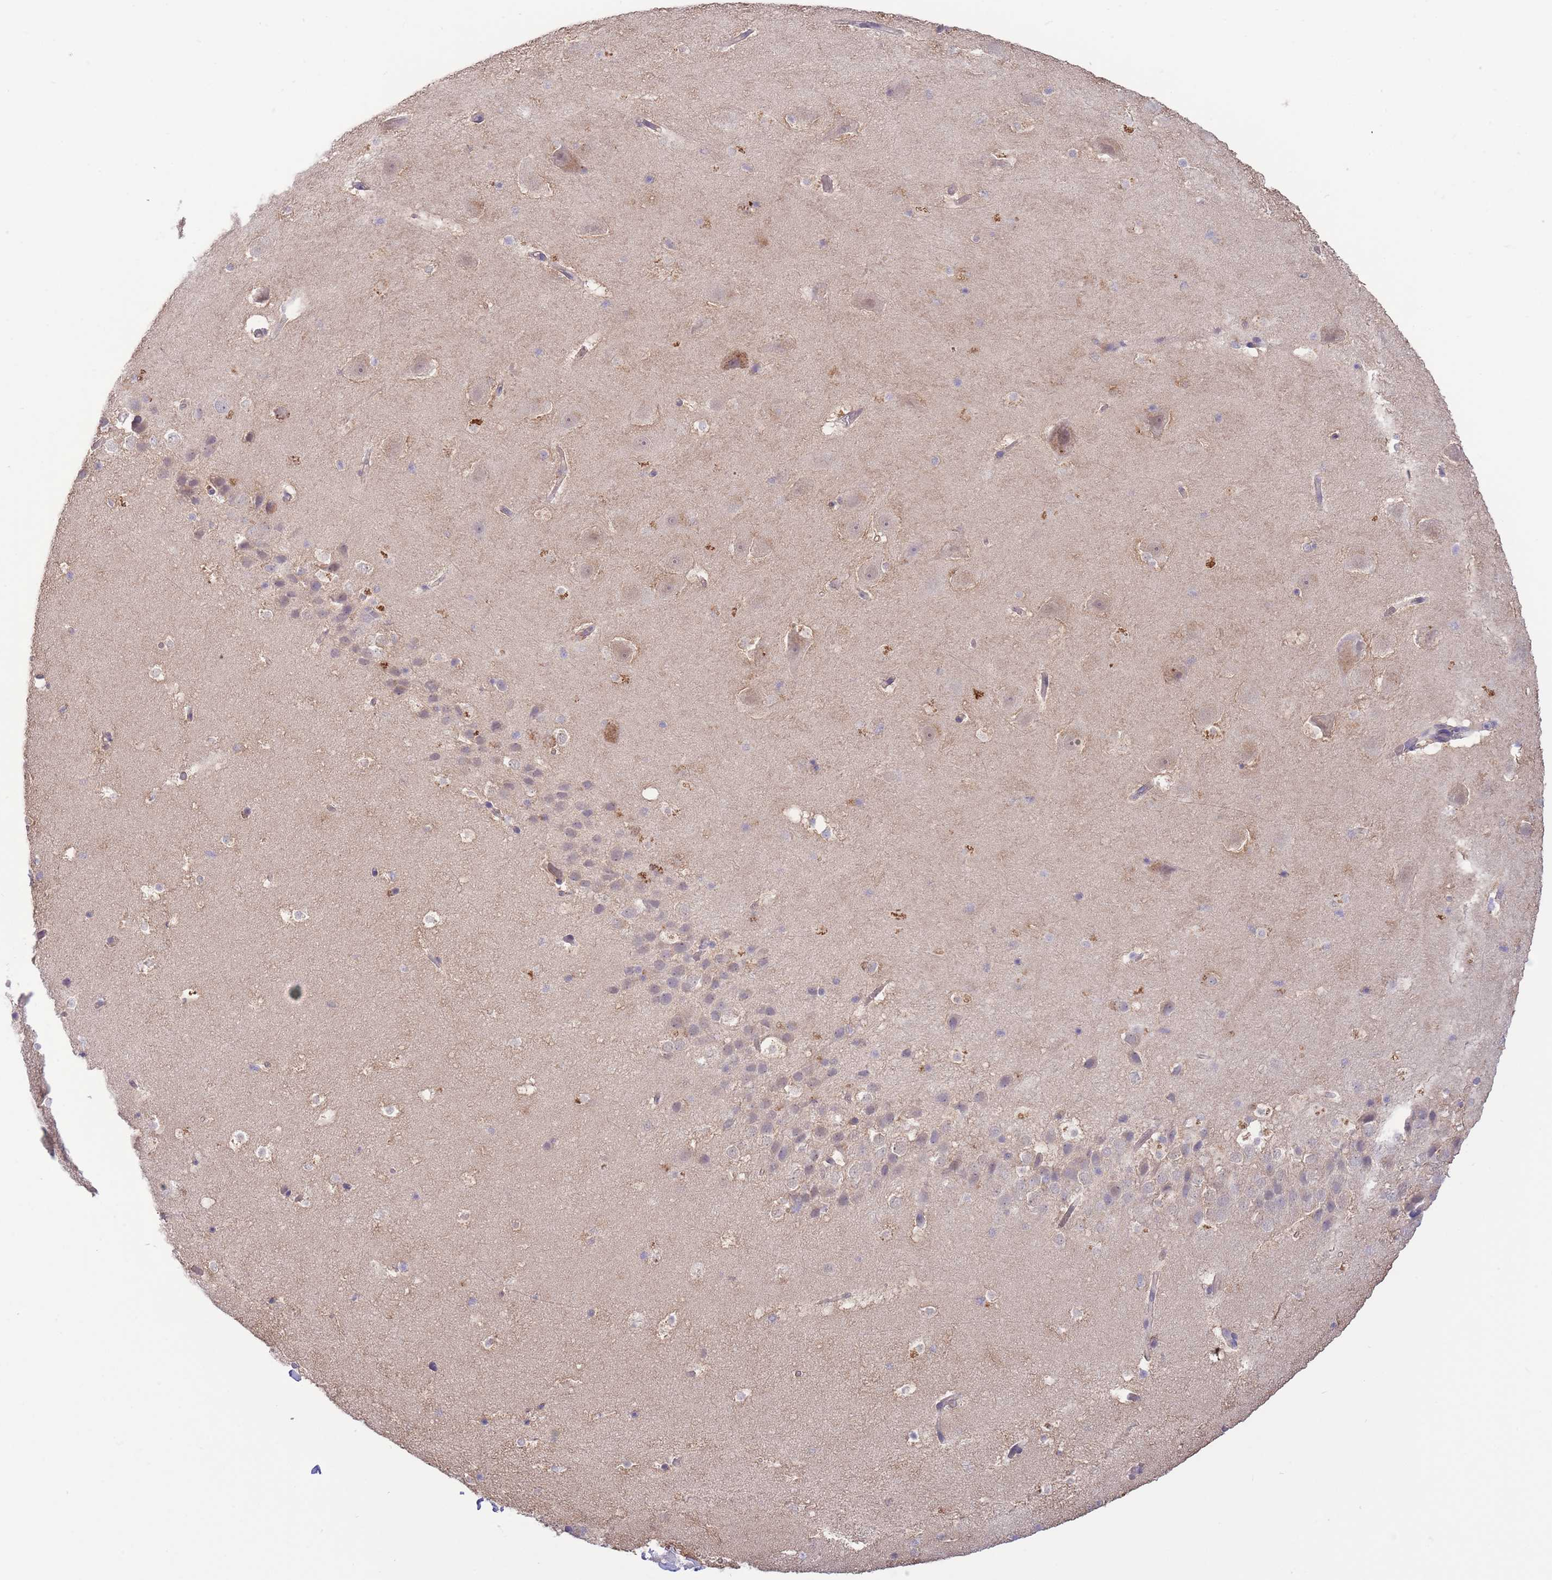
{"staining": {"intensity": "negative", "quantity": "none", "location": "none"}, "tissue": "hippocampus", "cell_type": "Glial cells", "image_type": "normal", "snomed": [{"axis": "morphology", "description": "Normal tissue, NOS"}, {"axis": "topography", "description": "Hippocampus"}], "caption": "This is an immunohistochemistry (IHC) histopathology image of benign hippocampus. There is no expression in glial cells.", "gene": "ZNF304", "patient": {"sex": "male", "age": 37}}